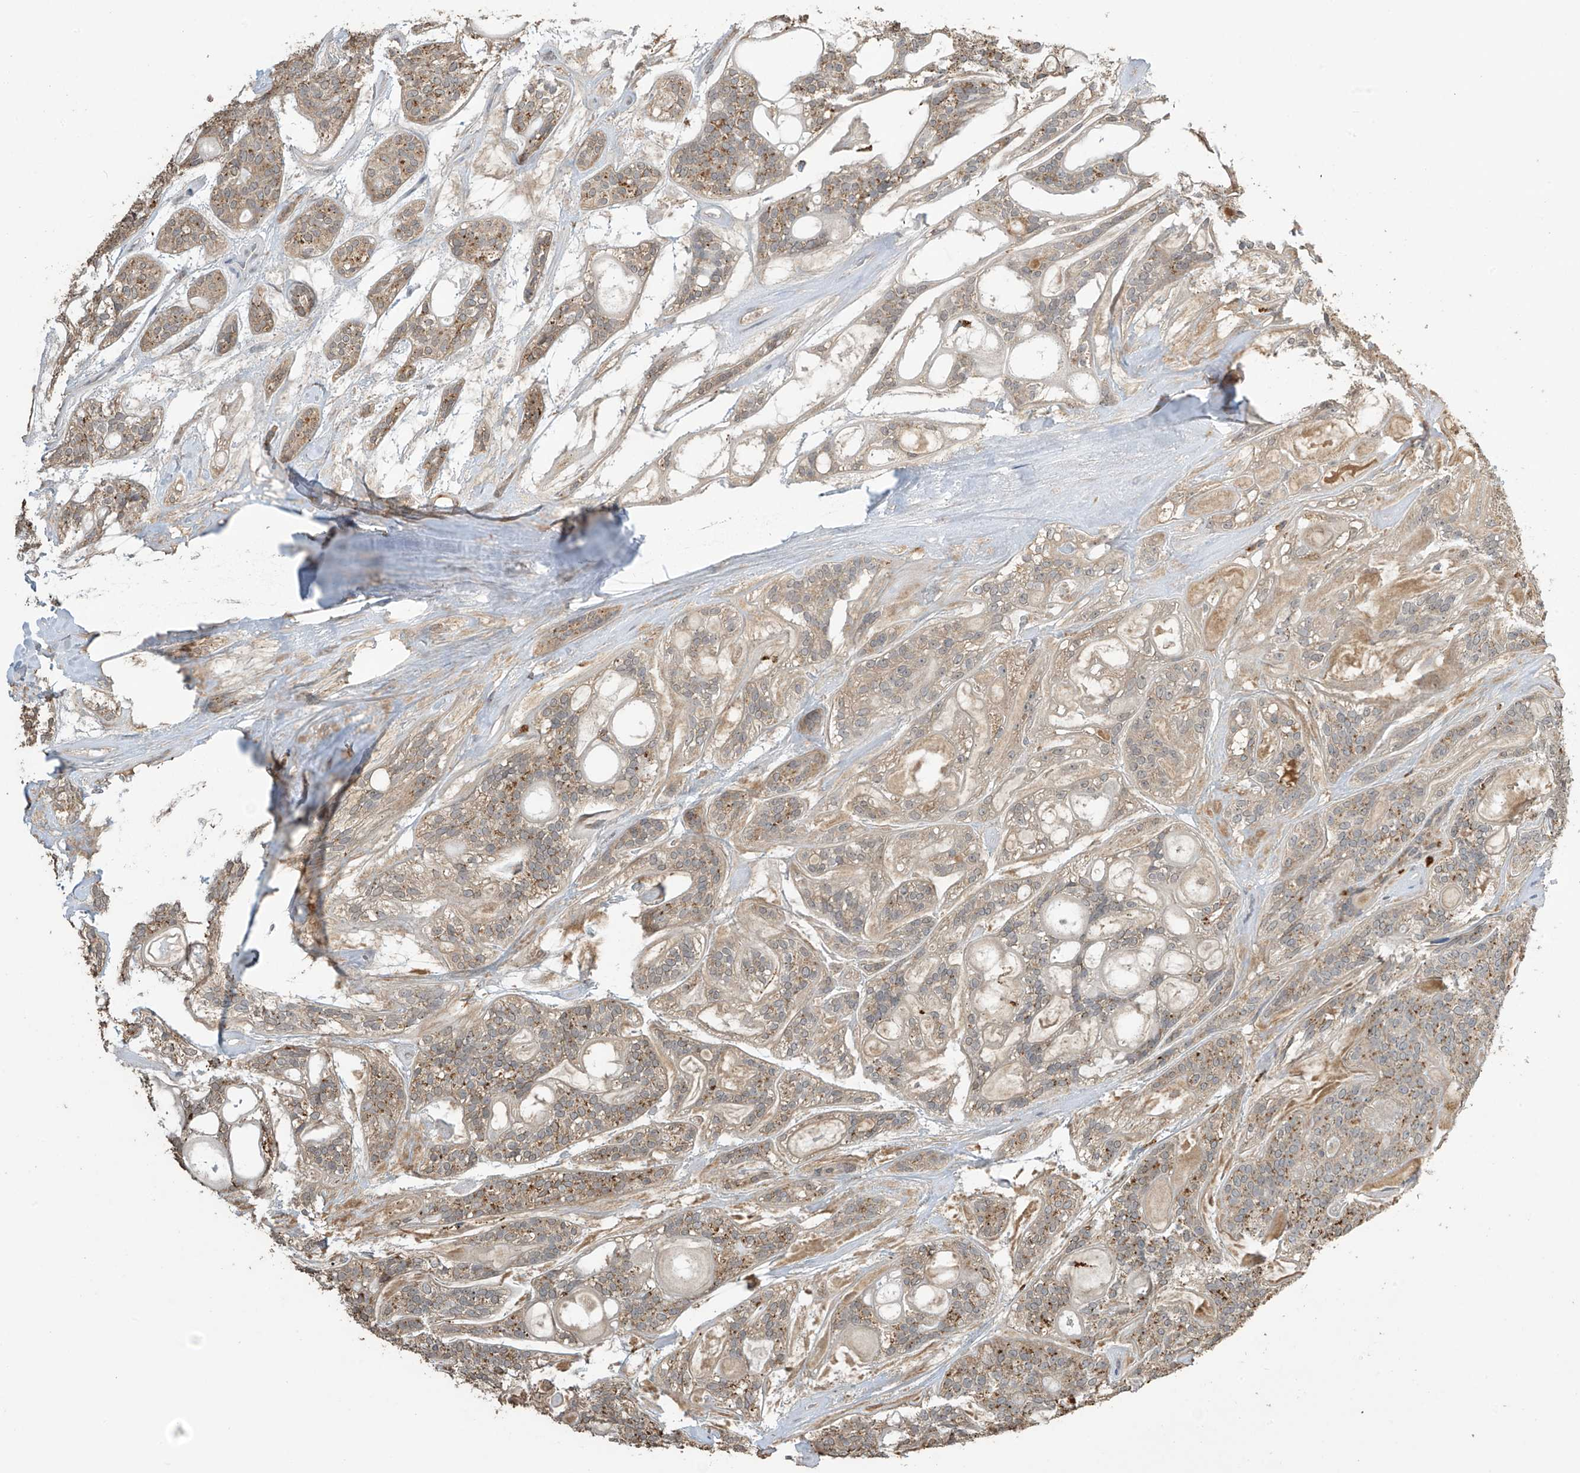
{"staining": {"intensity": "weak", "quantity": ">75%", "location": "cytoplasmic/membranous"}, "tissue": "head and neck cancer", "cell_type": "Tumor cells", "image_type": "cancer", "snomed": [{"axis": "morphology", "description": "Adenocarcinoma, NOS"}, {"axis": "topography", "description": "Head-Neck"}], "caption": "Immunohistochemical staining of head and neck cancer exhibits low levels of weak cytoplasmic/membranous positivity in approximately >75% of tumor cells.", "gene": "SLFN14", "patient": {"sex": "male", "age": 66}}